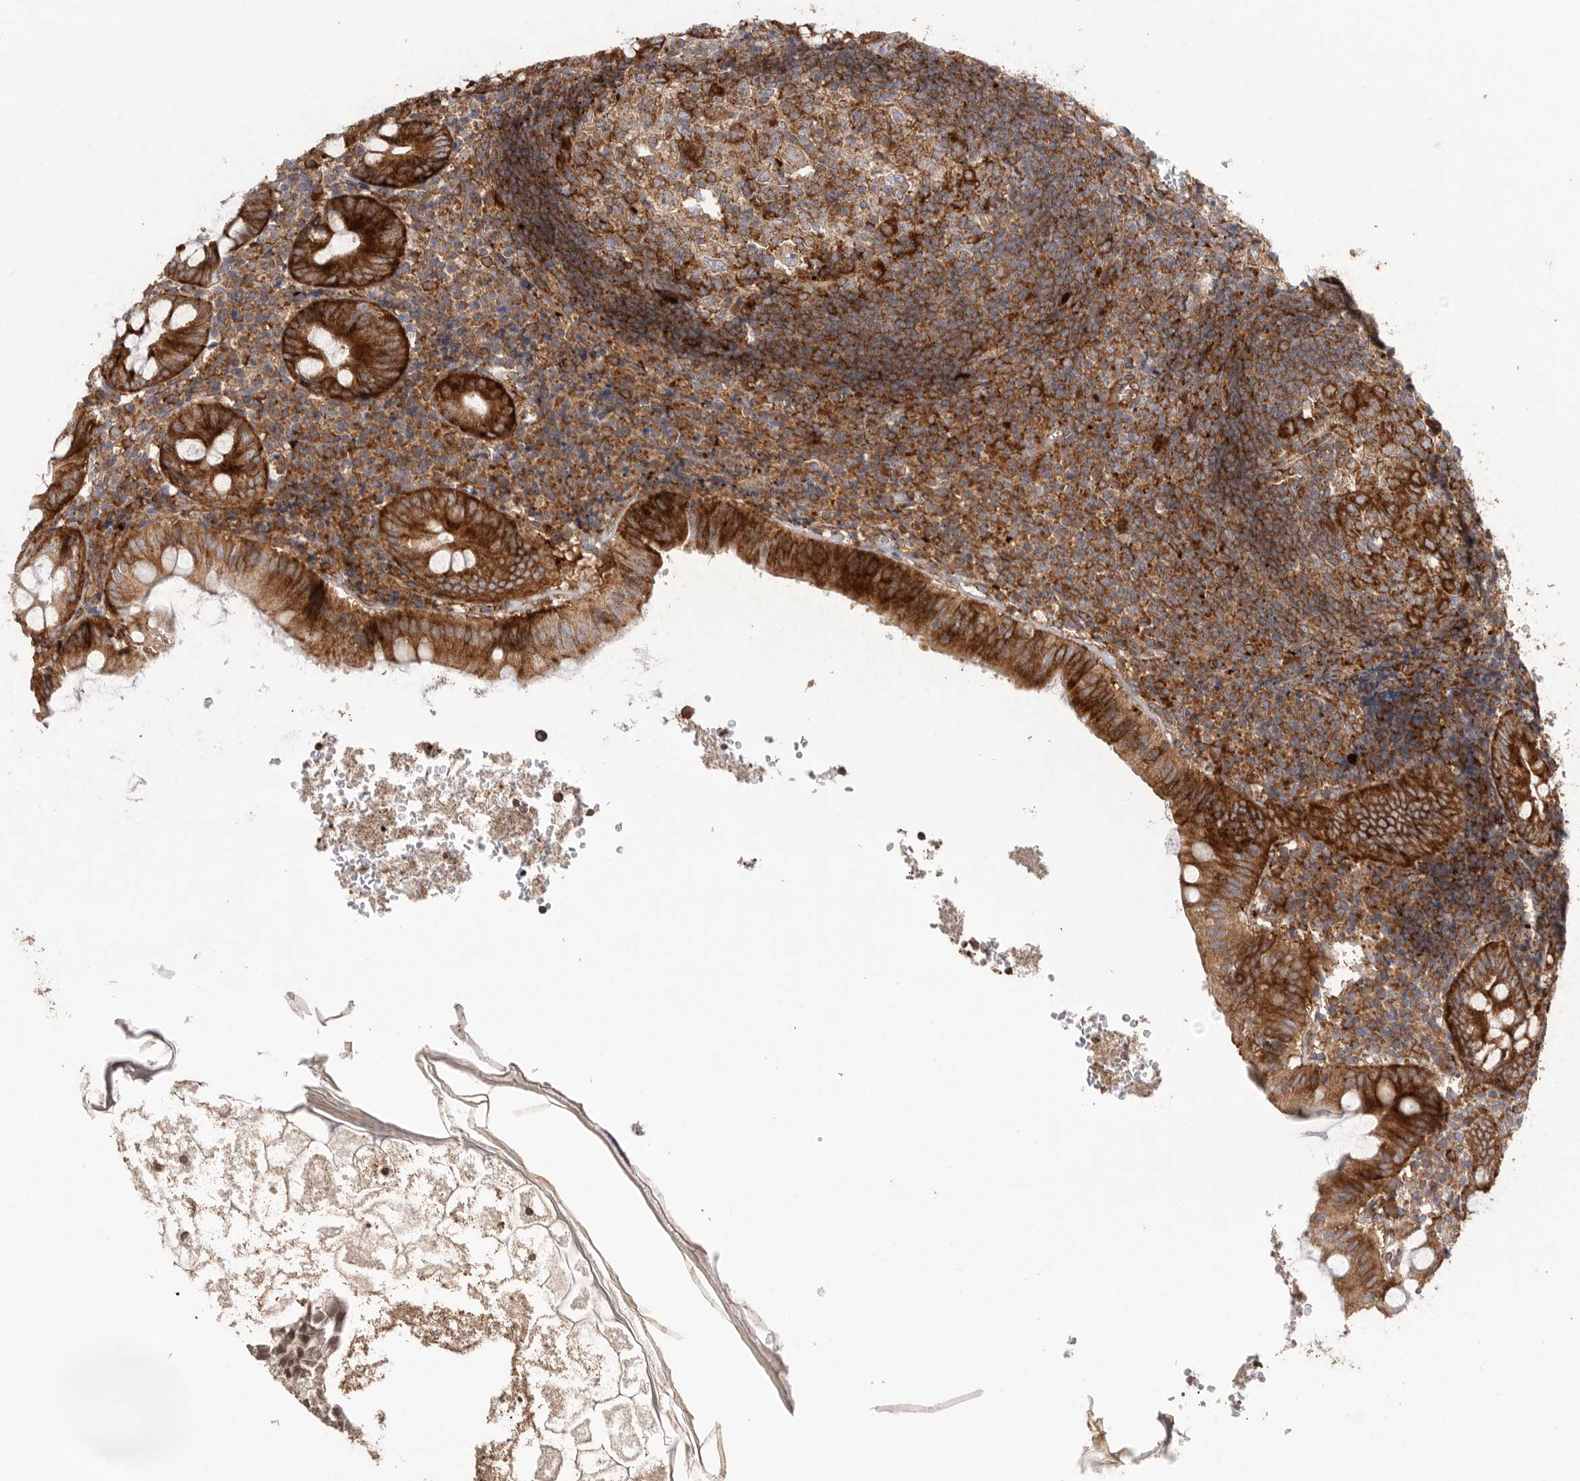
{"staining": {"intensity": "strong", "quantity": ">75%", "location": "cytoplasmic/membranous"}, "tissue": "appendix", "cell_type": "Glandular cells", "image_type": "normal", "snomed": [{"axis": "morphology", "description": "Normal tissue, NOS"}, {"axis": "topography", "description": "Appendix"}], "caption": "Normal appendix demonstrates strong cytoplasmic/membranous positivity in about >75% of glandular cells (IHC, brightfield microscopy, high magnification)..", "gene": "SERBP1", "patient": {"sex": "male", "age": 8}}